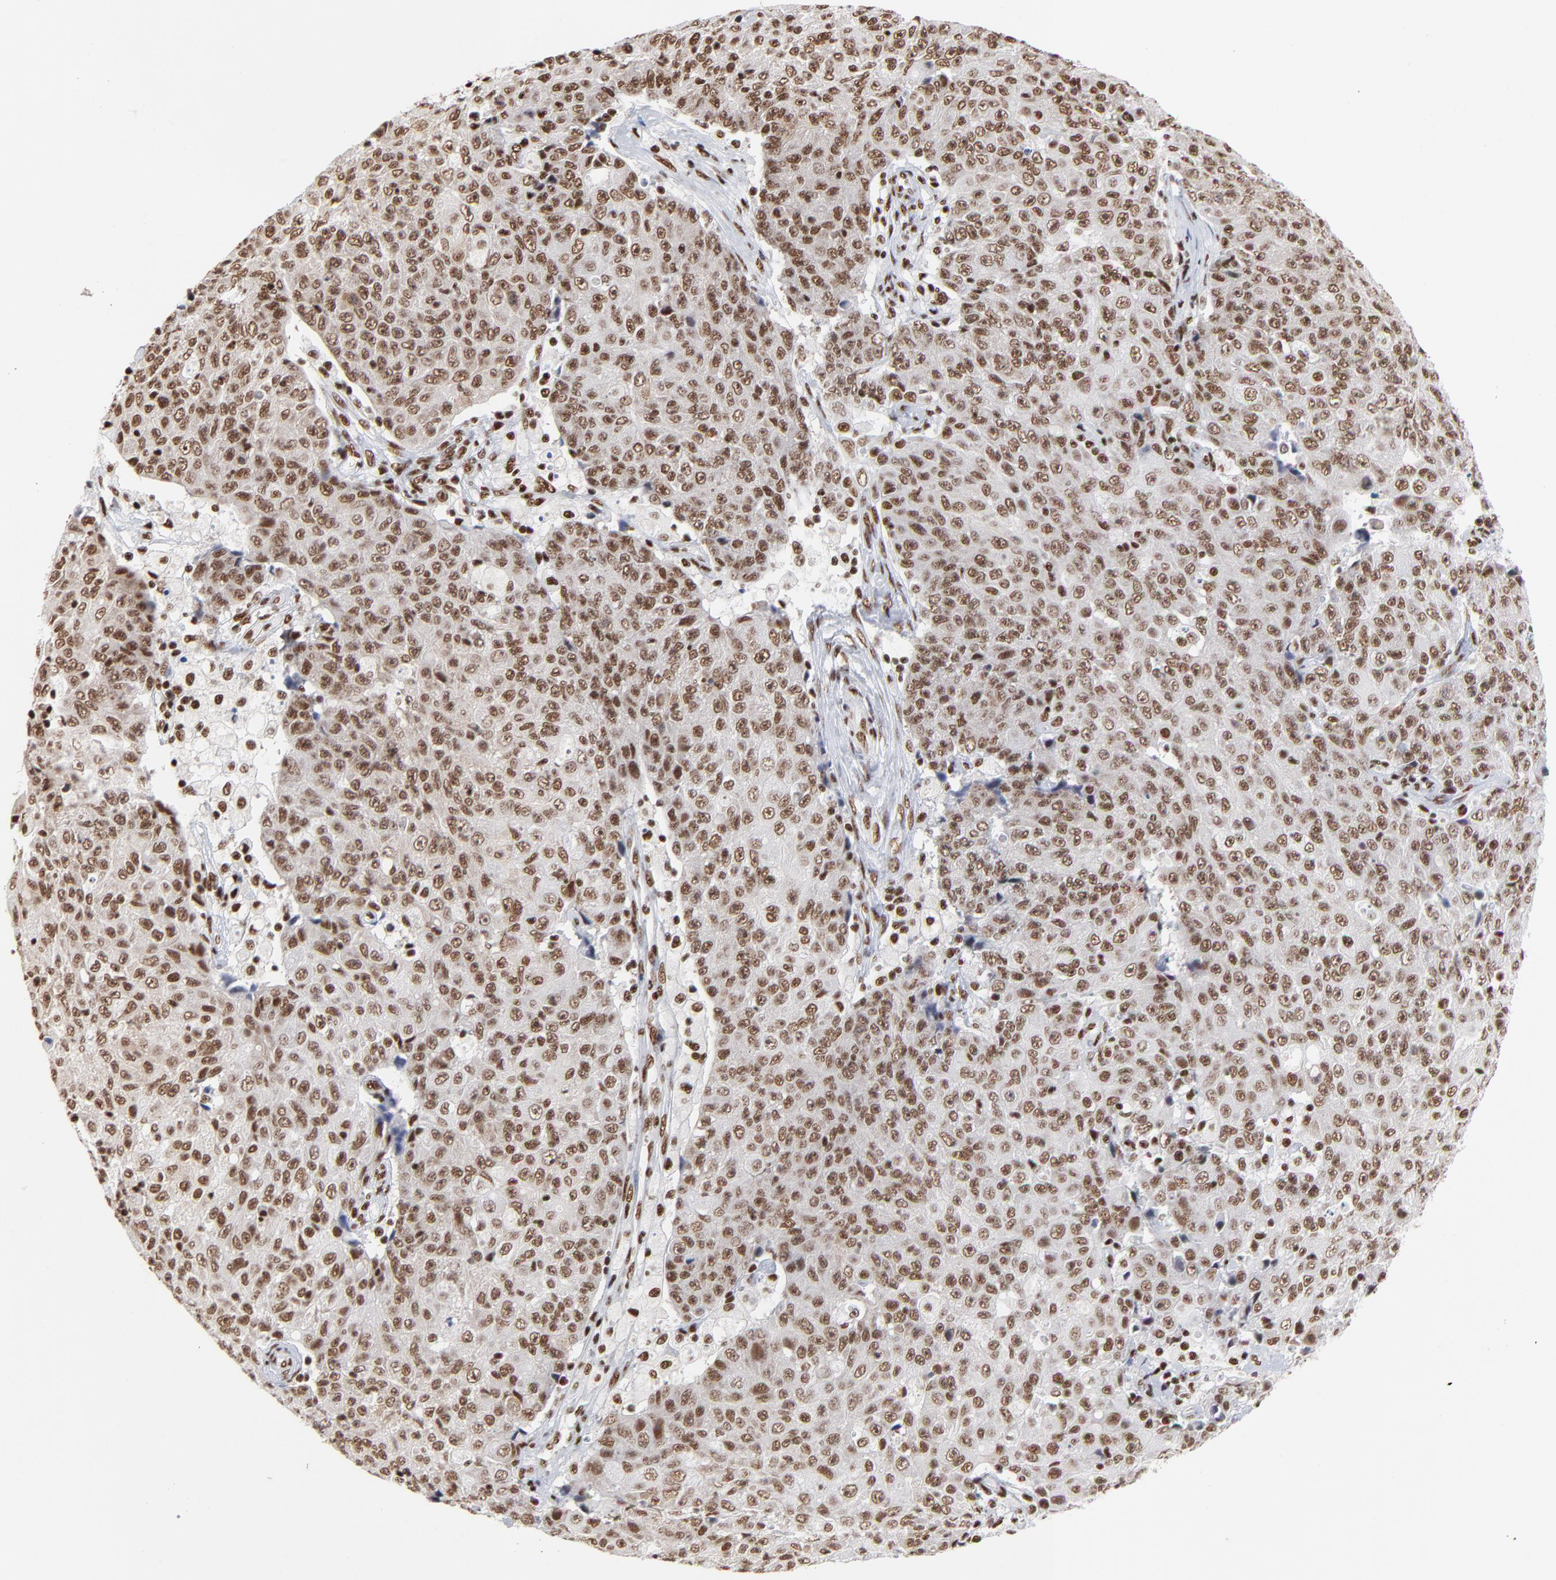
{"staining": {"intensity": "strong", "quantity": ">75%", "location": "nuclear"}, "tissue": "ovarian cancer", "cell_type": "Tumor cells", "image_type": "cancer", "snomed": [{"axis": "morphology", "description": "Carcinoma, endometroid"}, {"axis": "topography", "description": "Ovary"}], "caption": "The micrograph shows staining of ovarian cancer, revealing strong nuclear protein positivity (brown color) within tumor cells. (DAB IHC, brown staining for protein, blue staining for nuclei).", "gene": "CREB1", "patient": {"sex": "female", "age": 42}}